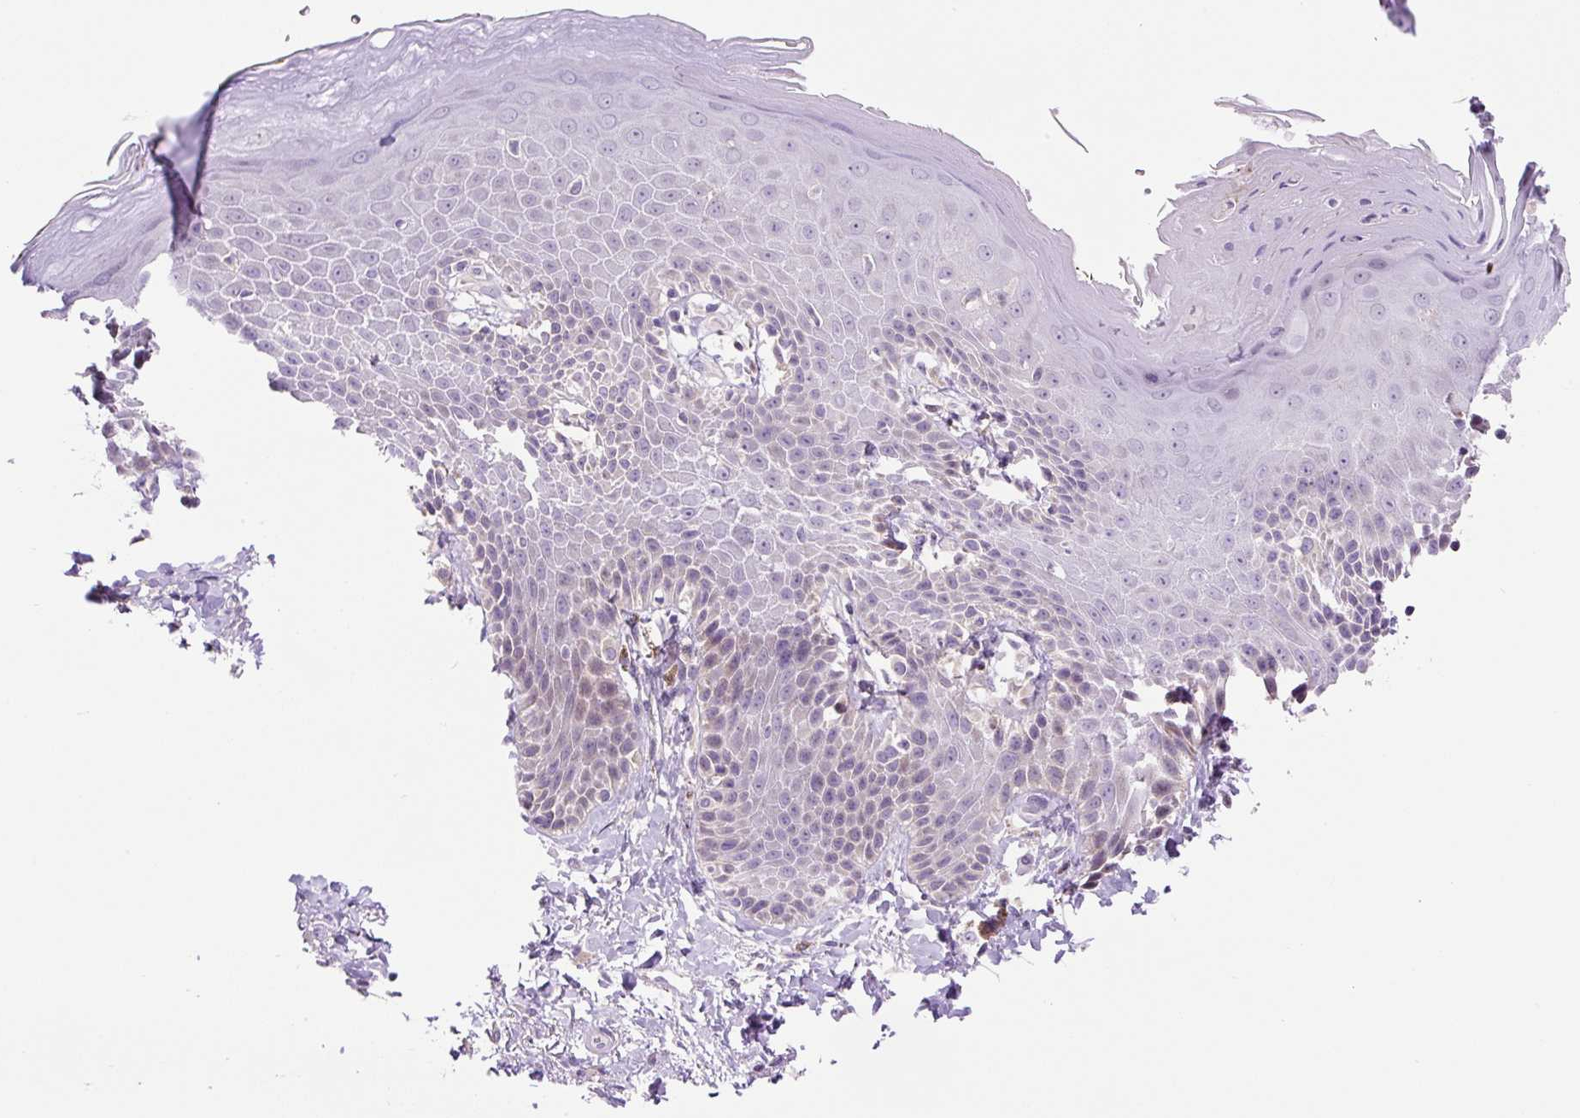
{"staining": {"intensity": "negative", "quantity": "none", "location": "none"}, "tissue": "skin", "cell_type": "Epidermal cells", "image_type": "normal", "snomed": [{"axis": "morphology", "description": "Normal tissue, NOS"}, {"axis": "topography", "description": "Peripheral nerve tissue"}], "caption": "The photomicrograph displays no staining of epidermal cells in benign skin. (DAB (3,3'-diaminobenzidine) immunohistochemistry (IHC) with hematoxylin counter stain).", "gene": "OGDHL", "patient": {"sex": "male", "age": 51}}